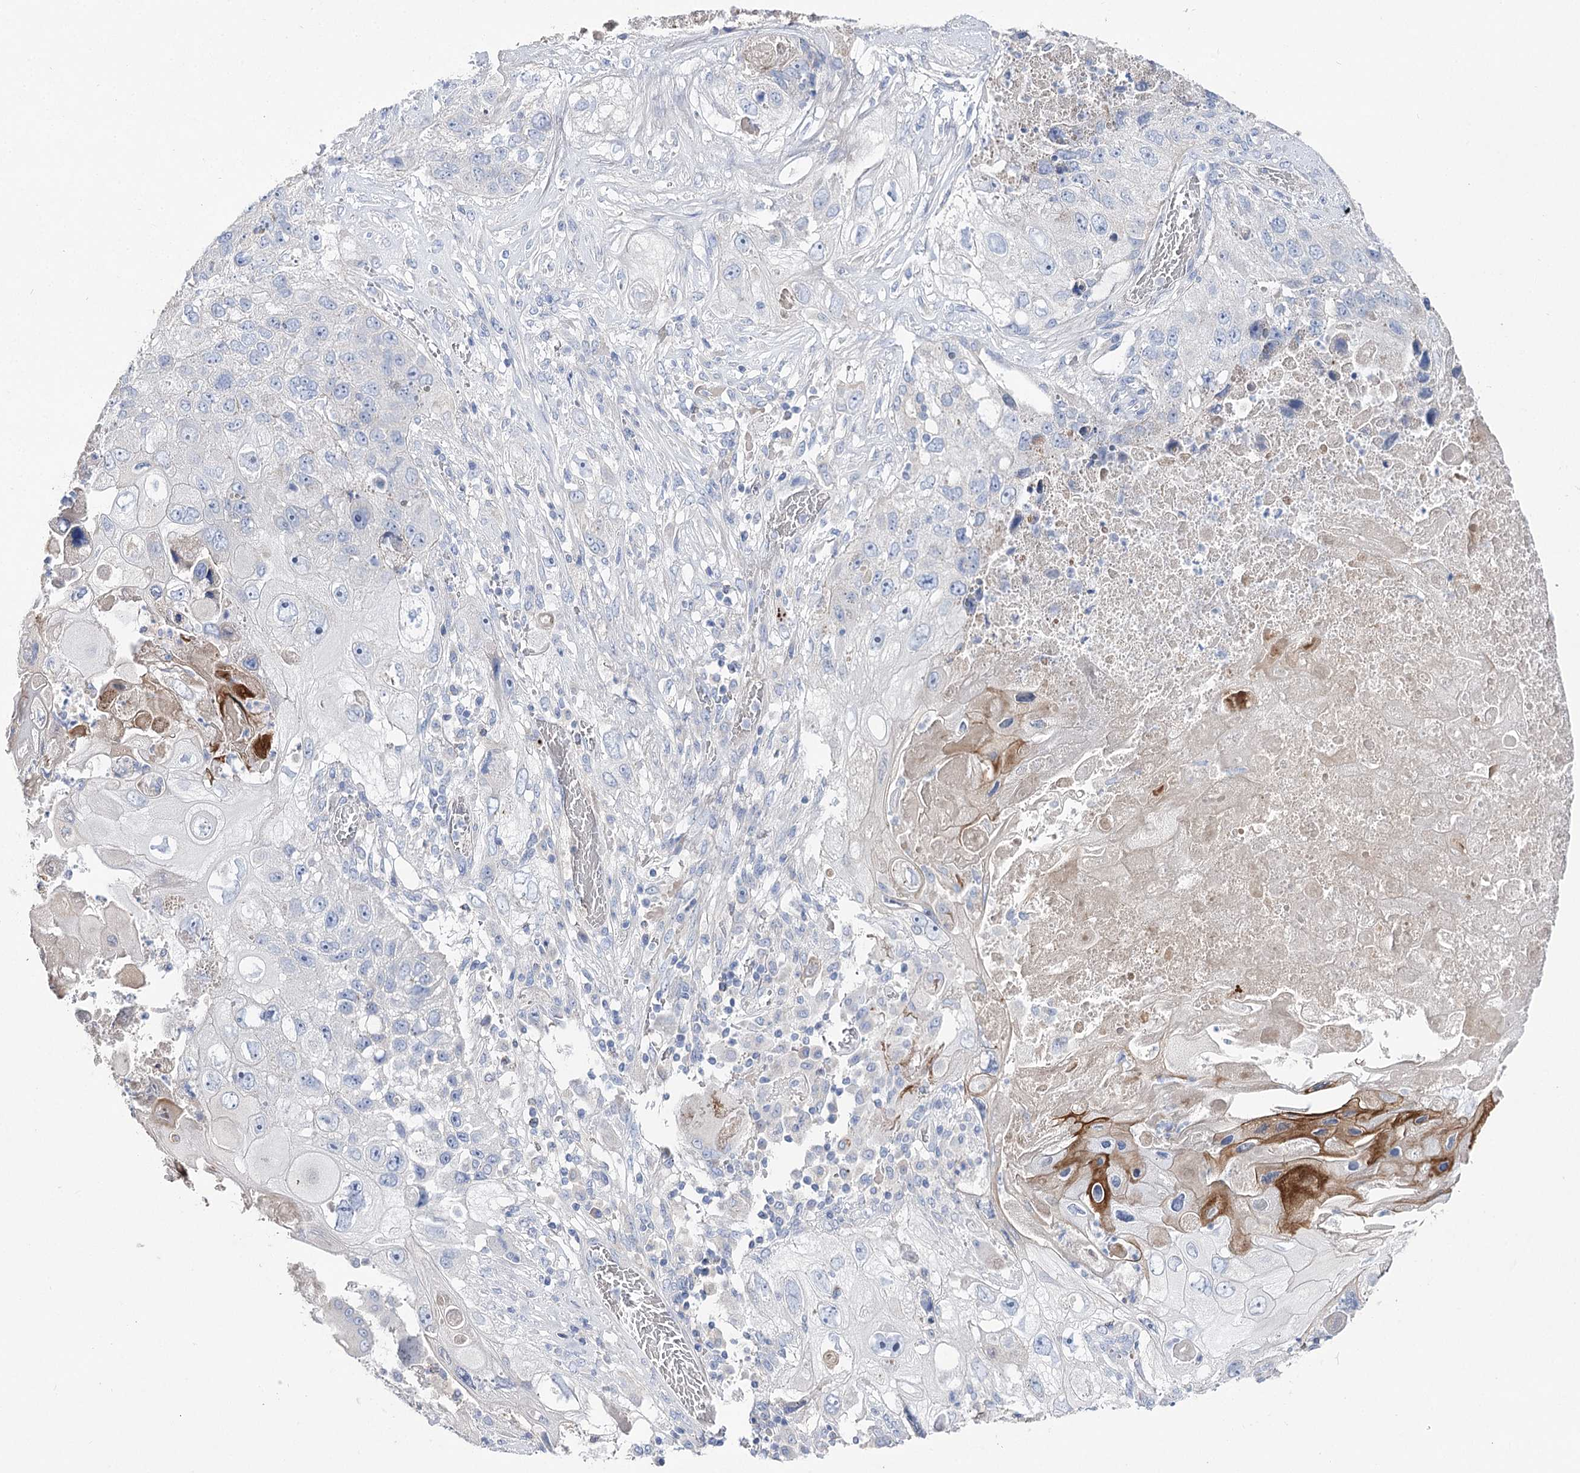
{"staining": {"intensity": "negative", "quantity": "none", "location": "none"}, "tissue": "lung cancer", "cell_type": "Tumor cells", "image_type": "cancer", "snomed": [{"axis": "morphology", "description": "Squamous cell carcinoma, NOS"}, {"axis": "topography", "description": "Lung"}], "caption": "Protein analysis of lung squamous cell carcinoma exhibits no significant staining in tumor cells.", "gene": "NRAP", "patient": {"sex": "male", "age": 61}}